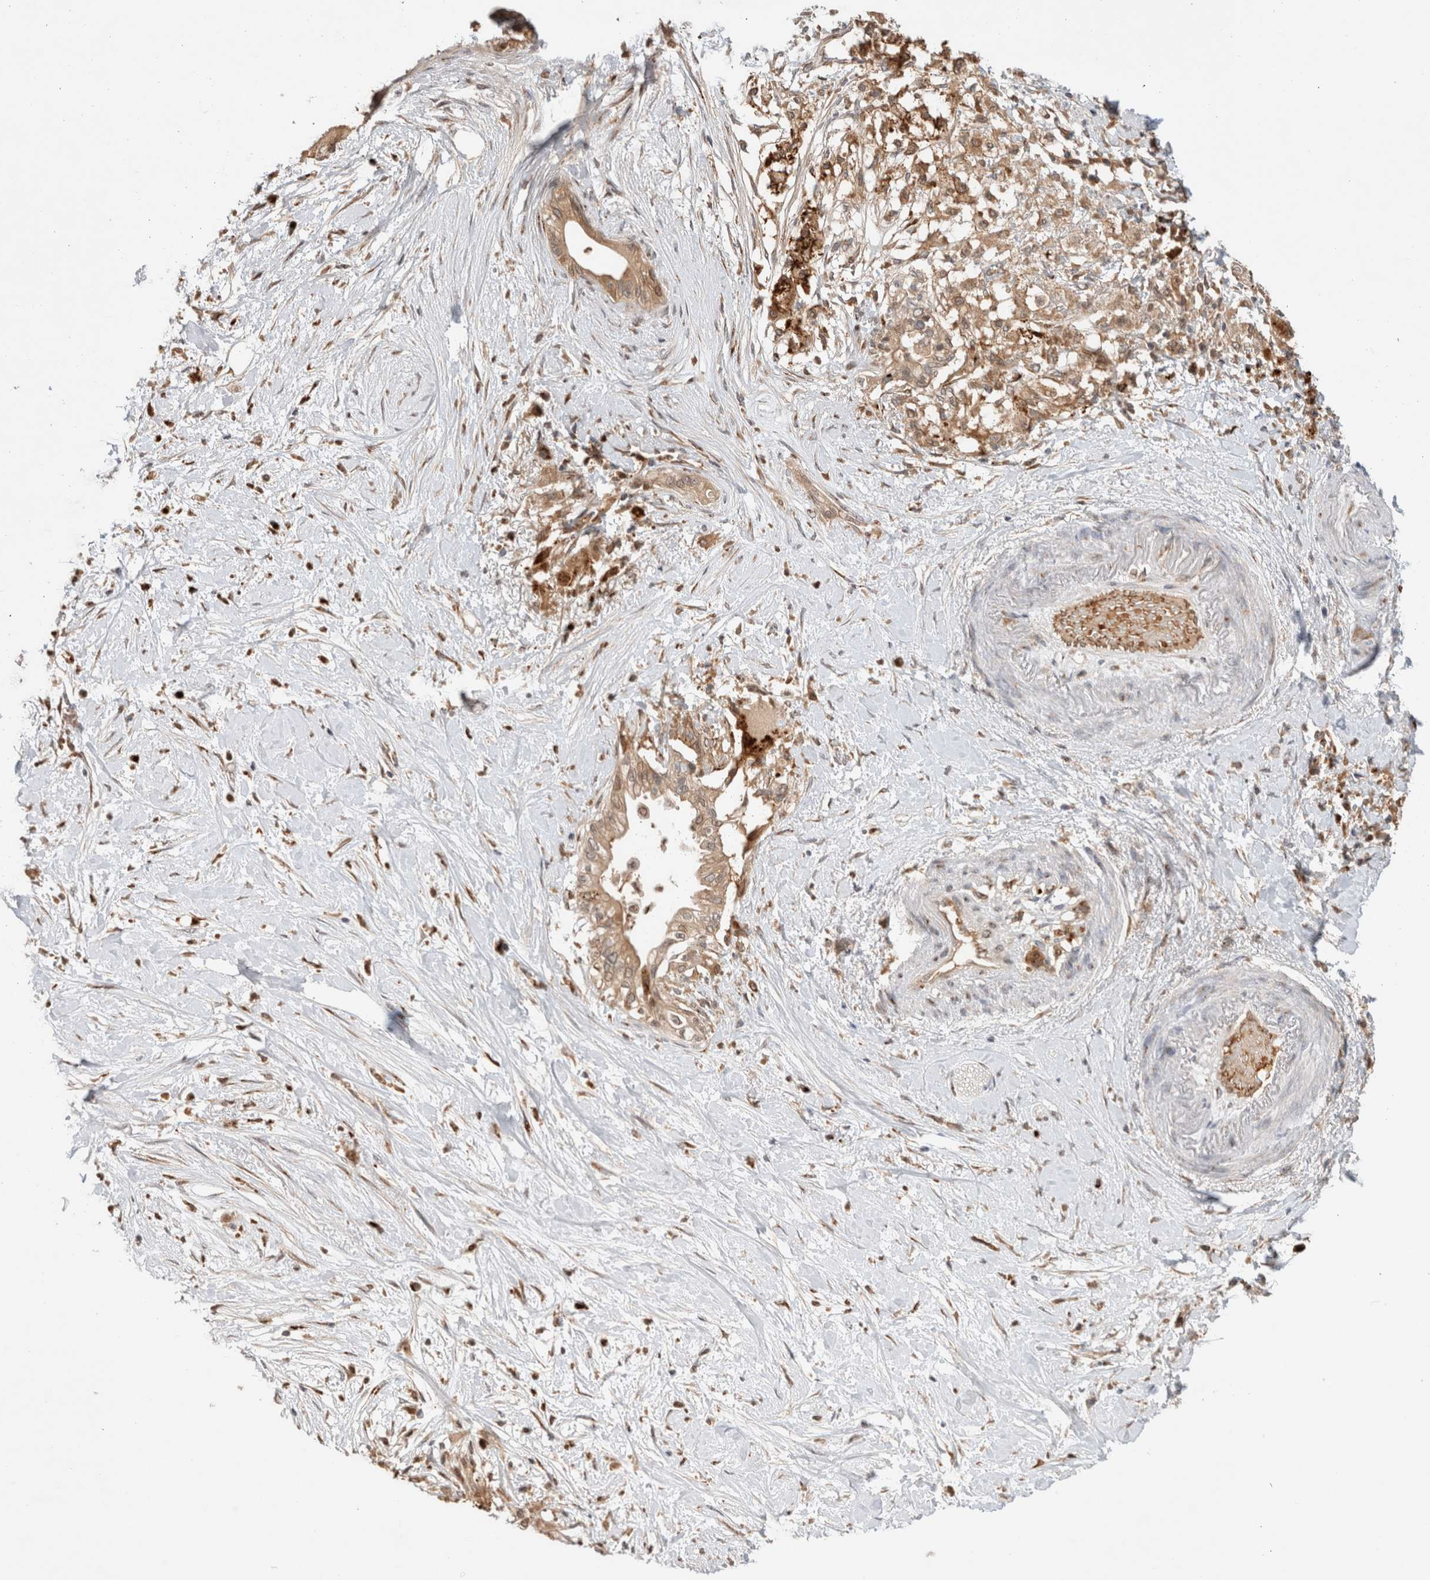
{"staining": {"intensity": "moderate", "quantity": ">75%", "location": "cytoplasmic/membranous,nuclear"}, "tissue": "pancreatic cancer", "cell_type": "Tumor cells", "image_type": "cancer", "snomed": [{"axis": "morphology", "description": "Normal tissue, NOS"}, {"axis": "morphology", "description": "Adenocarcinoma, NOS"}, {"axis": "topography", "description": "Pancreas"}, {"axis": "topography", "description": "Duodenum"}], "caption": "This is an image of immunohistochemistry (IHC) staining of adenocarcinoma (pancreatic), which shows moderate expression in the cytoplasmic/membranous and nuclear of tumor cells.", "gene": "OTUD6B", "patient": {"sex": "female", "age": 60}}